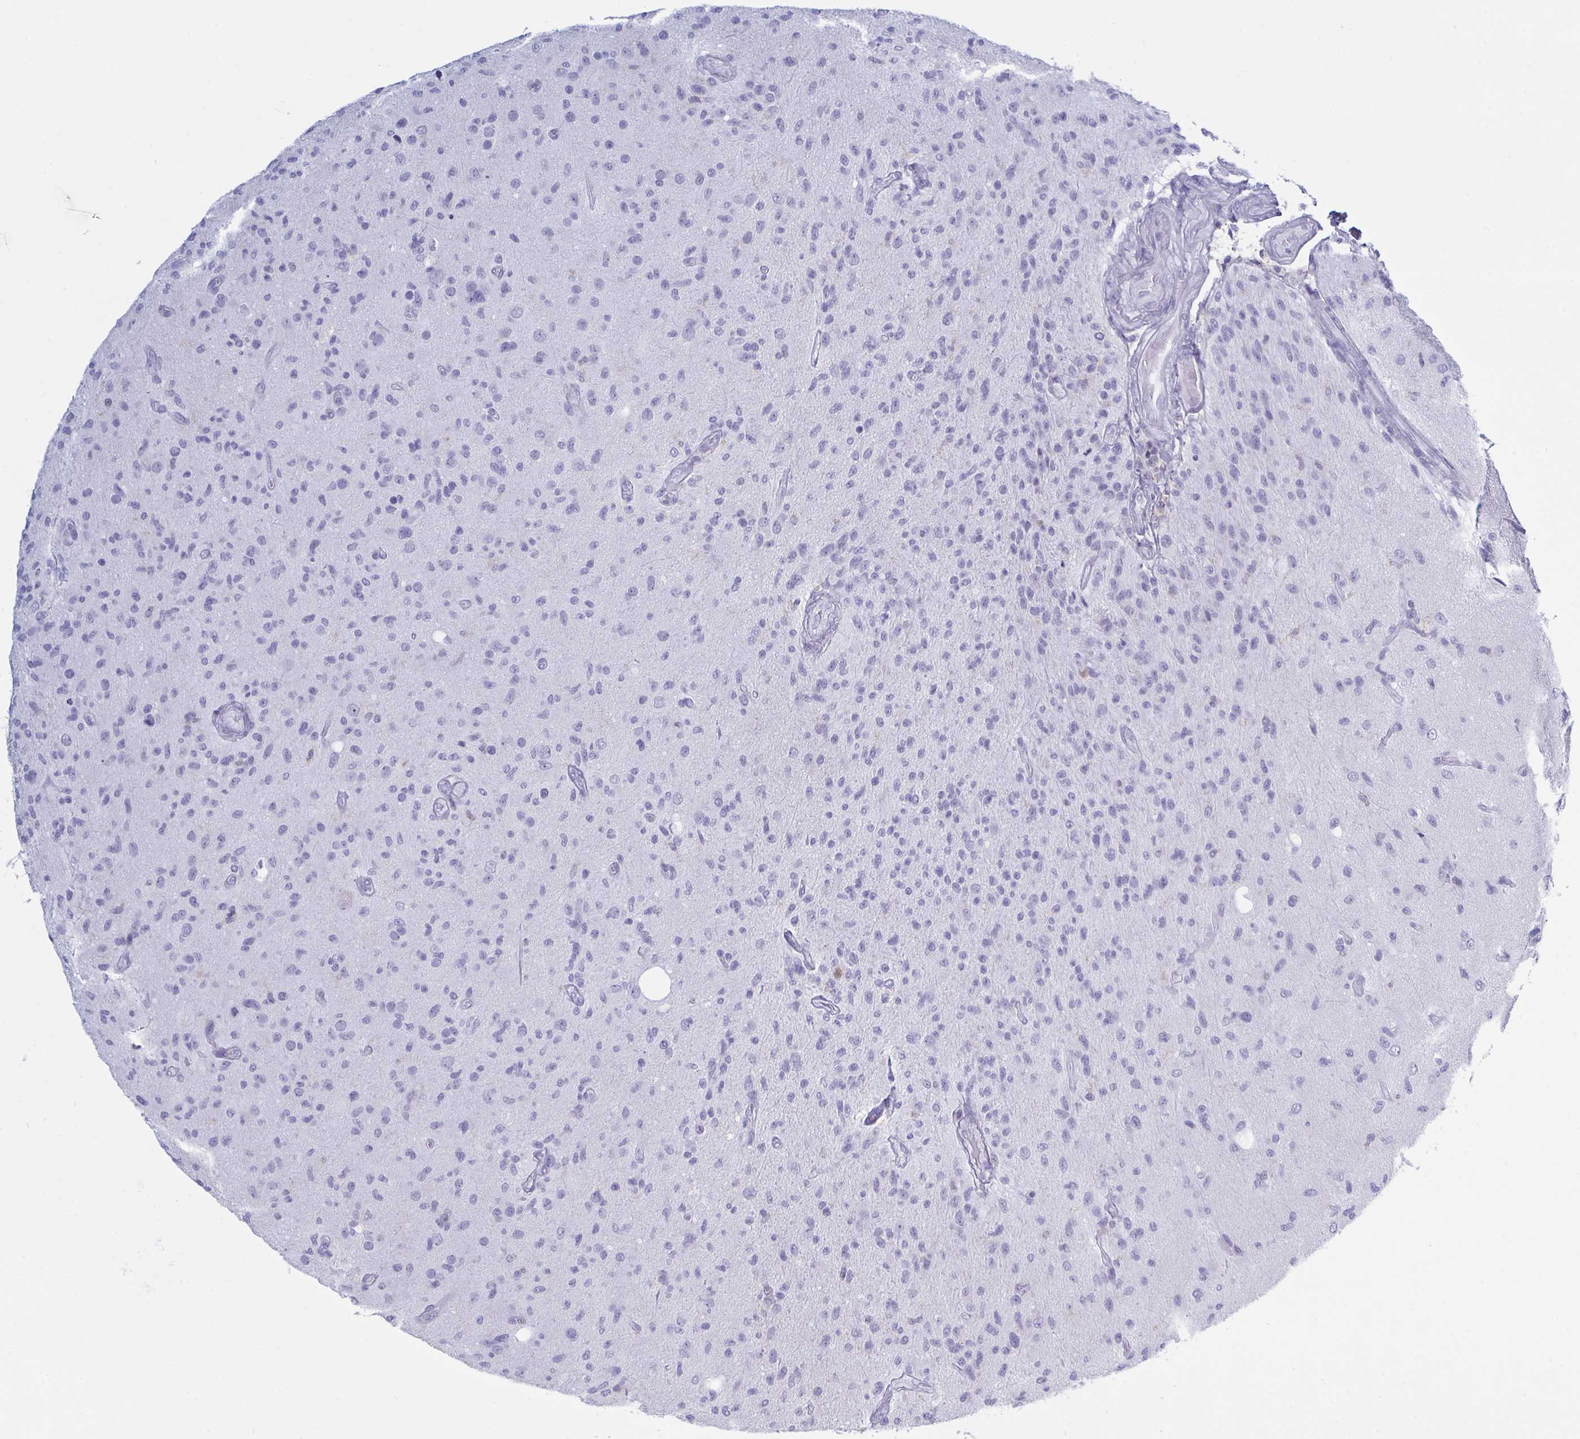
{"staining": {"intensity": "negative", "quantity": "none", "location": "none"}, "tissue": "glioma", "cell_type": "Tumor cells", "image_type": "cancer", "snomed": [{"axis": "morphology", "description": "Glioma, malignant, High grade"}, {"axis": "topography", "description": "Brain"}], "caption": "IHC of human glioma reveals no expression in tumor cells.", "gene": "MYO1F", "patient": {"sex": "female", "age": 67}}